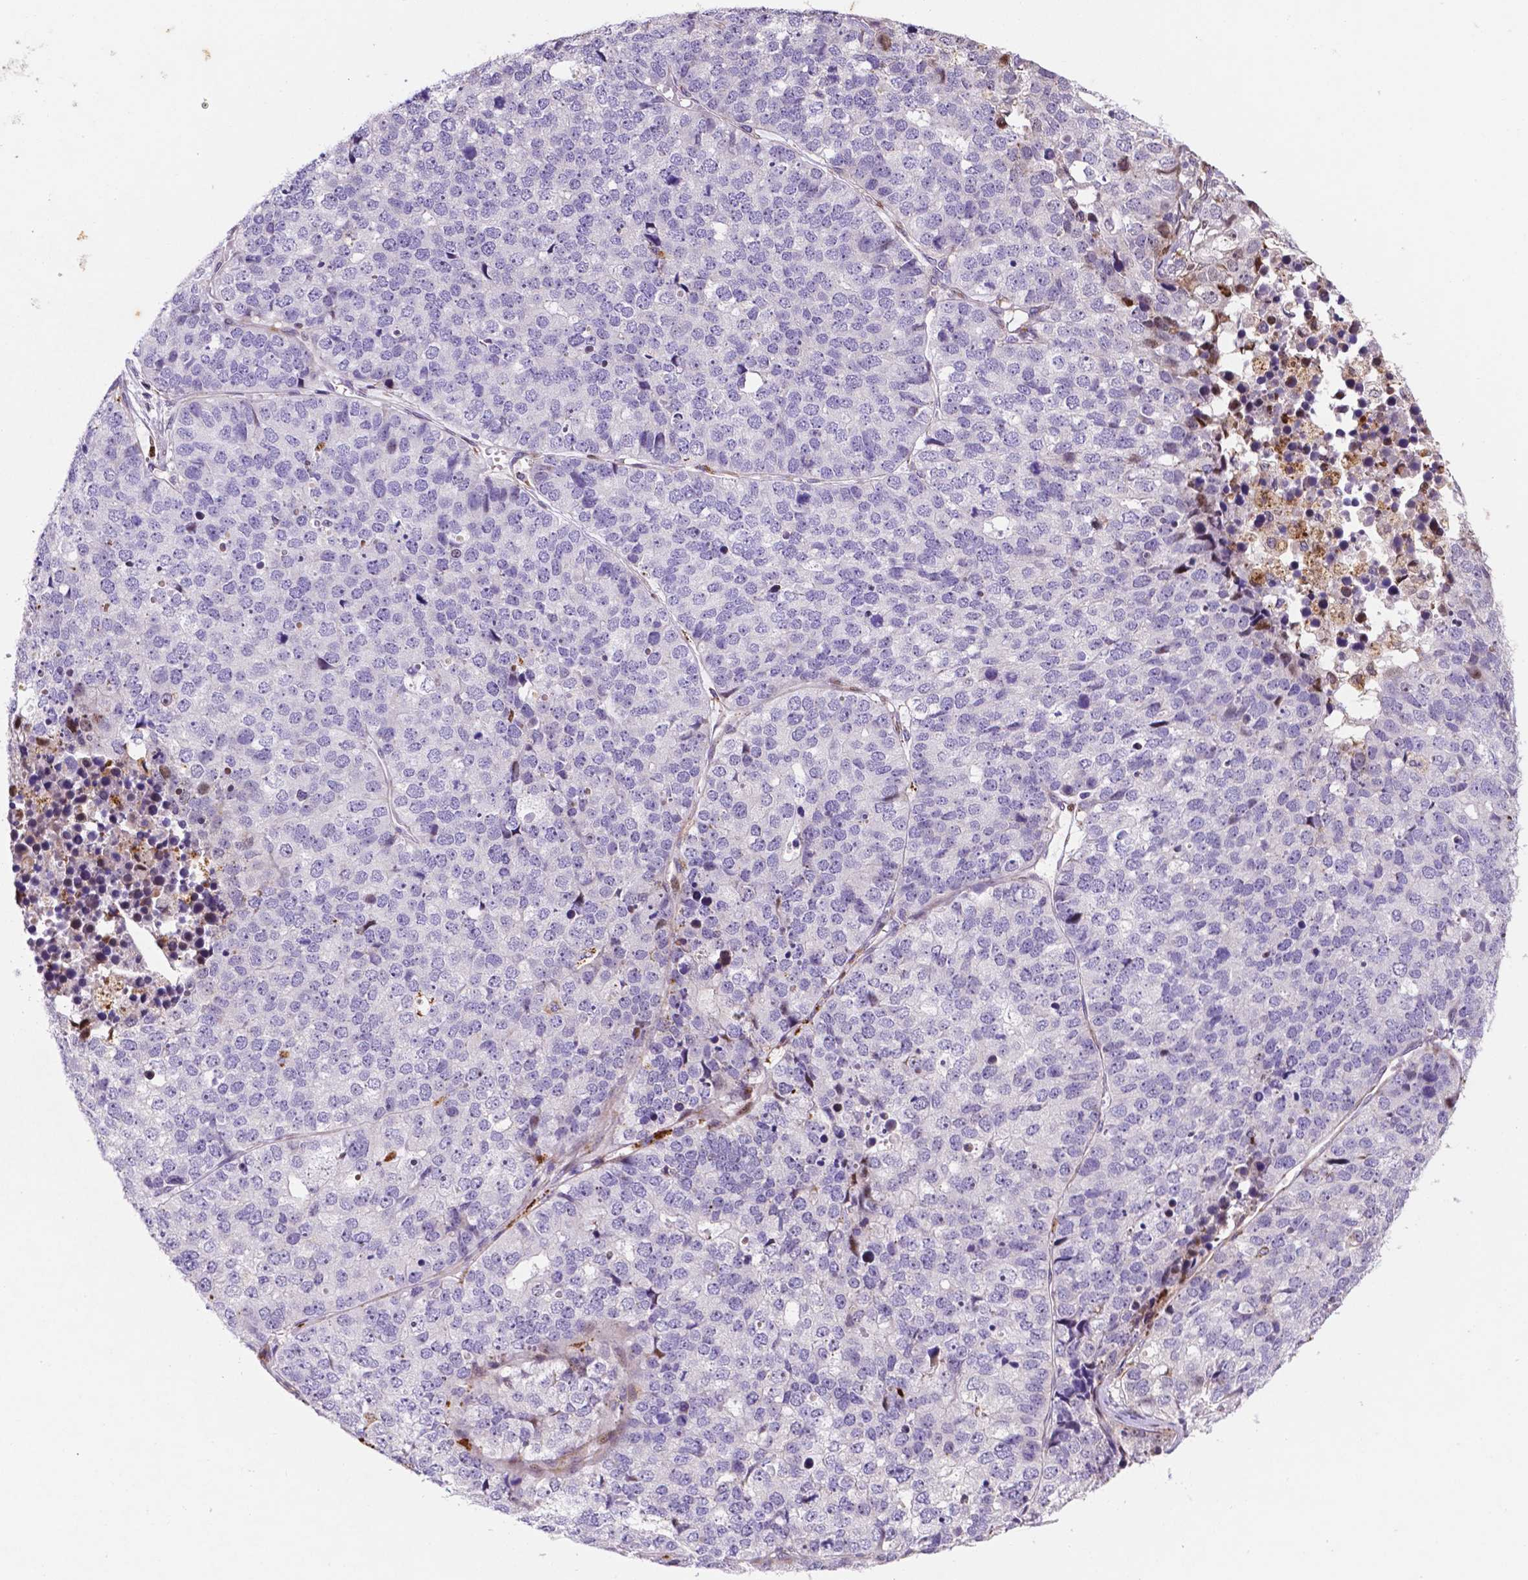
{"staining": {"intensity": "negative", "quantity": "none", "location": "none"}, "tissue": "stomach cancer", "cell_type": "Tumor cells", "image_type": "cancer", "snomed": [{"axis": "morphology", "description": "Adenocarcinoma, NOS"}, {"axis": "topography", "description": "Stomach"}], "caption": "The photomicrograph exhibits no significant expression in tumor cells of stomach cancer (adenocarcinoma).", "gene": "TM4SF20", "patient": {"sex": "male", "age": 69}}